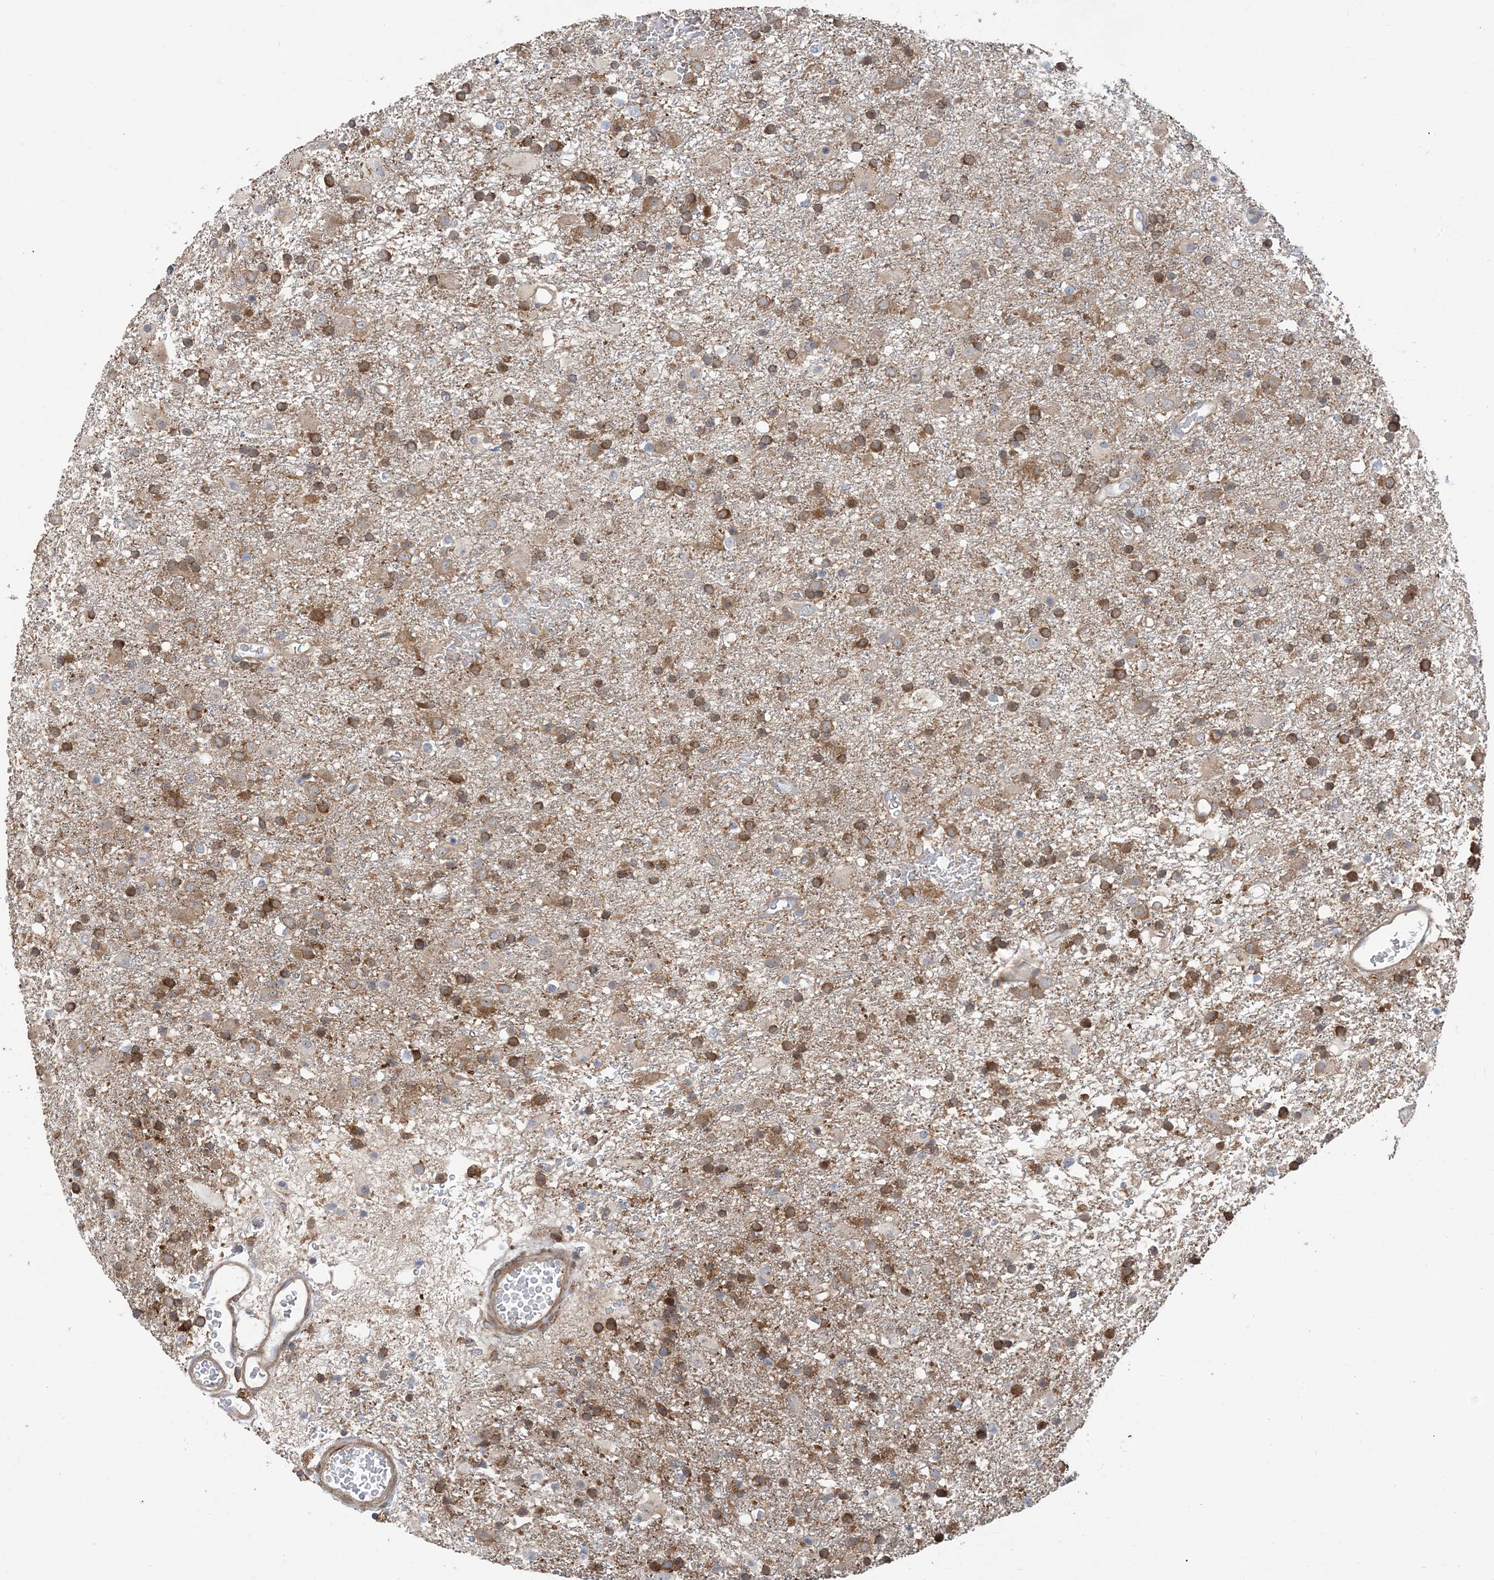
{"staining": {"intensity": "moderate", "quantity": "25%-75%", "location": "cytoplasmic/membranous"}, "tissue": "glioma", "cell_type": "Tumor cells", "image_type": "cancer", "snomed": [{"axis": "morphology", "description": "Glioma, malignant, Low grade"}, {"axis": "topography", "description": "Brain"}], "caption": "This is a micrograph of immunohistochemistry staining of glioma, which shows moderate expression in the cytoplasmic/membranous of tumor cells.", "gene": "HS1BP3", "patient": {"sex": "male", "age": 65}}